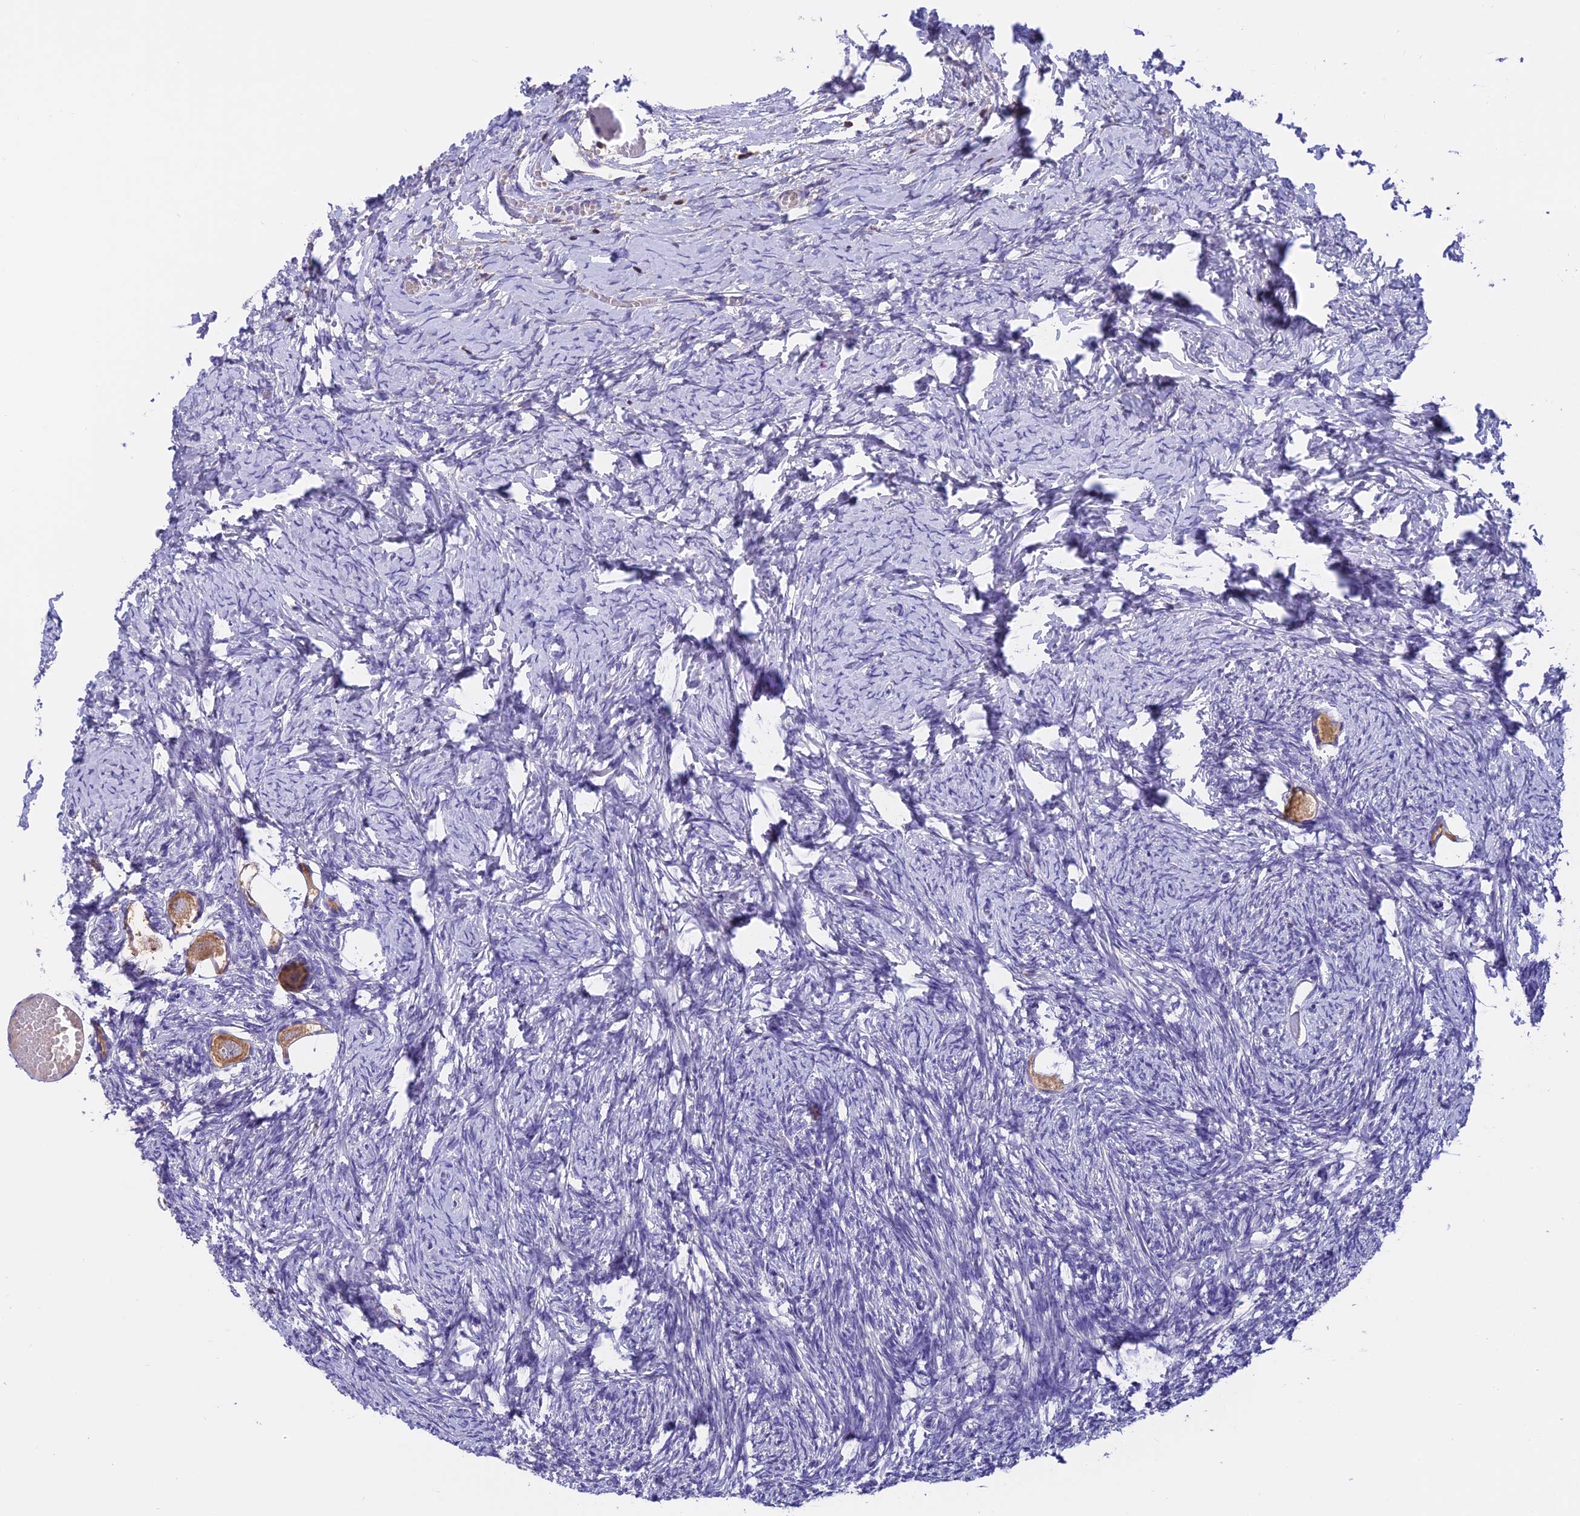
{"staining": {"intensity": "moderate", "quantity": "25%-75%", "location": "cytoplasmic/membranous"}, "tissue": "ovary", "cell_type": "Follicle cells", "image_type": "normal", "snomed": [{"axis": "morphology", "description": "Normal tissue, NOS"}, {"axis": "topography", "description": "Ovary"}], "caption": "A high-resolution micrograph shows IHC staining of normal ovary, which exhibits moderate cytoplasmic/membranous staining in about 25%-75% of follicle cells. (IHC, brightfield microscopy, high magnification).", "gene": "LPXN", "patient": {"sex": "female", "age": 27}}